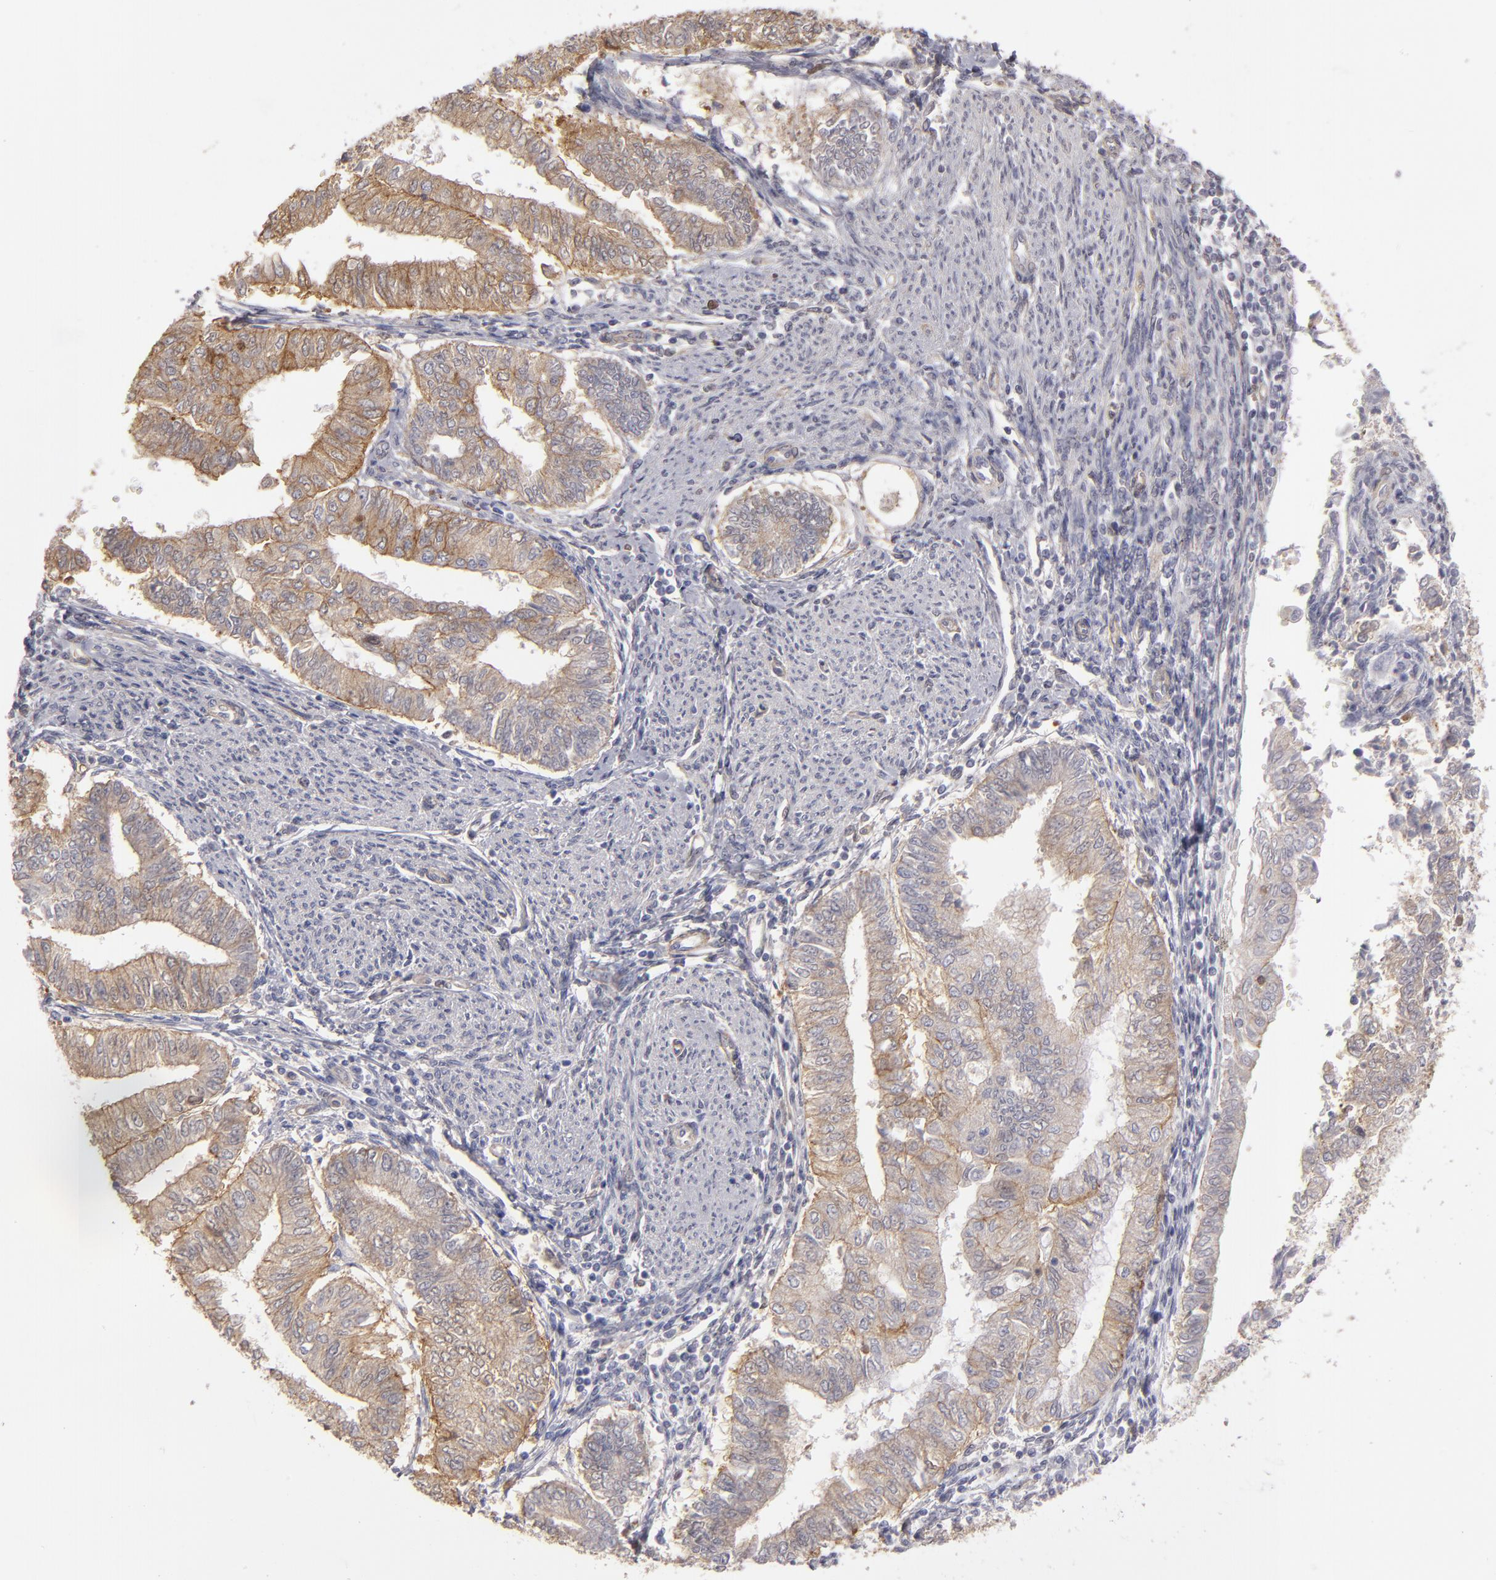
{"staining": {"intensity": "moderate", "quantity": ">75%", "location": "cytoplasmic/membranous"}, "tissue": "endometrial cancer", "cell_type": "Tumor cells", "image_type": "cancer", "snomed": [{"axis": "morphology", "description": "Adenocarcinoma, NOS"}, {"axis": "topography", "description": "Endometrium"}], "caption": "Protein analysis of endometrial cancer (adenocarcinoma) tissue exhibits moderate cytoplasmic/membranous staining in about >75% of tumor cells.", "gene": "NDRG2", "patient": {"sex": "female", "age": 66}}